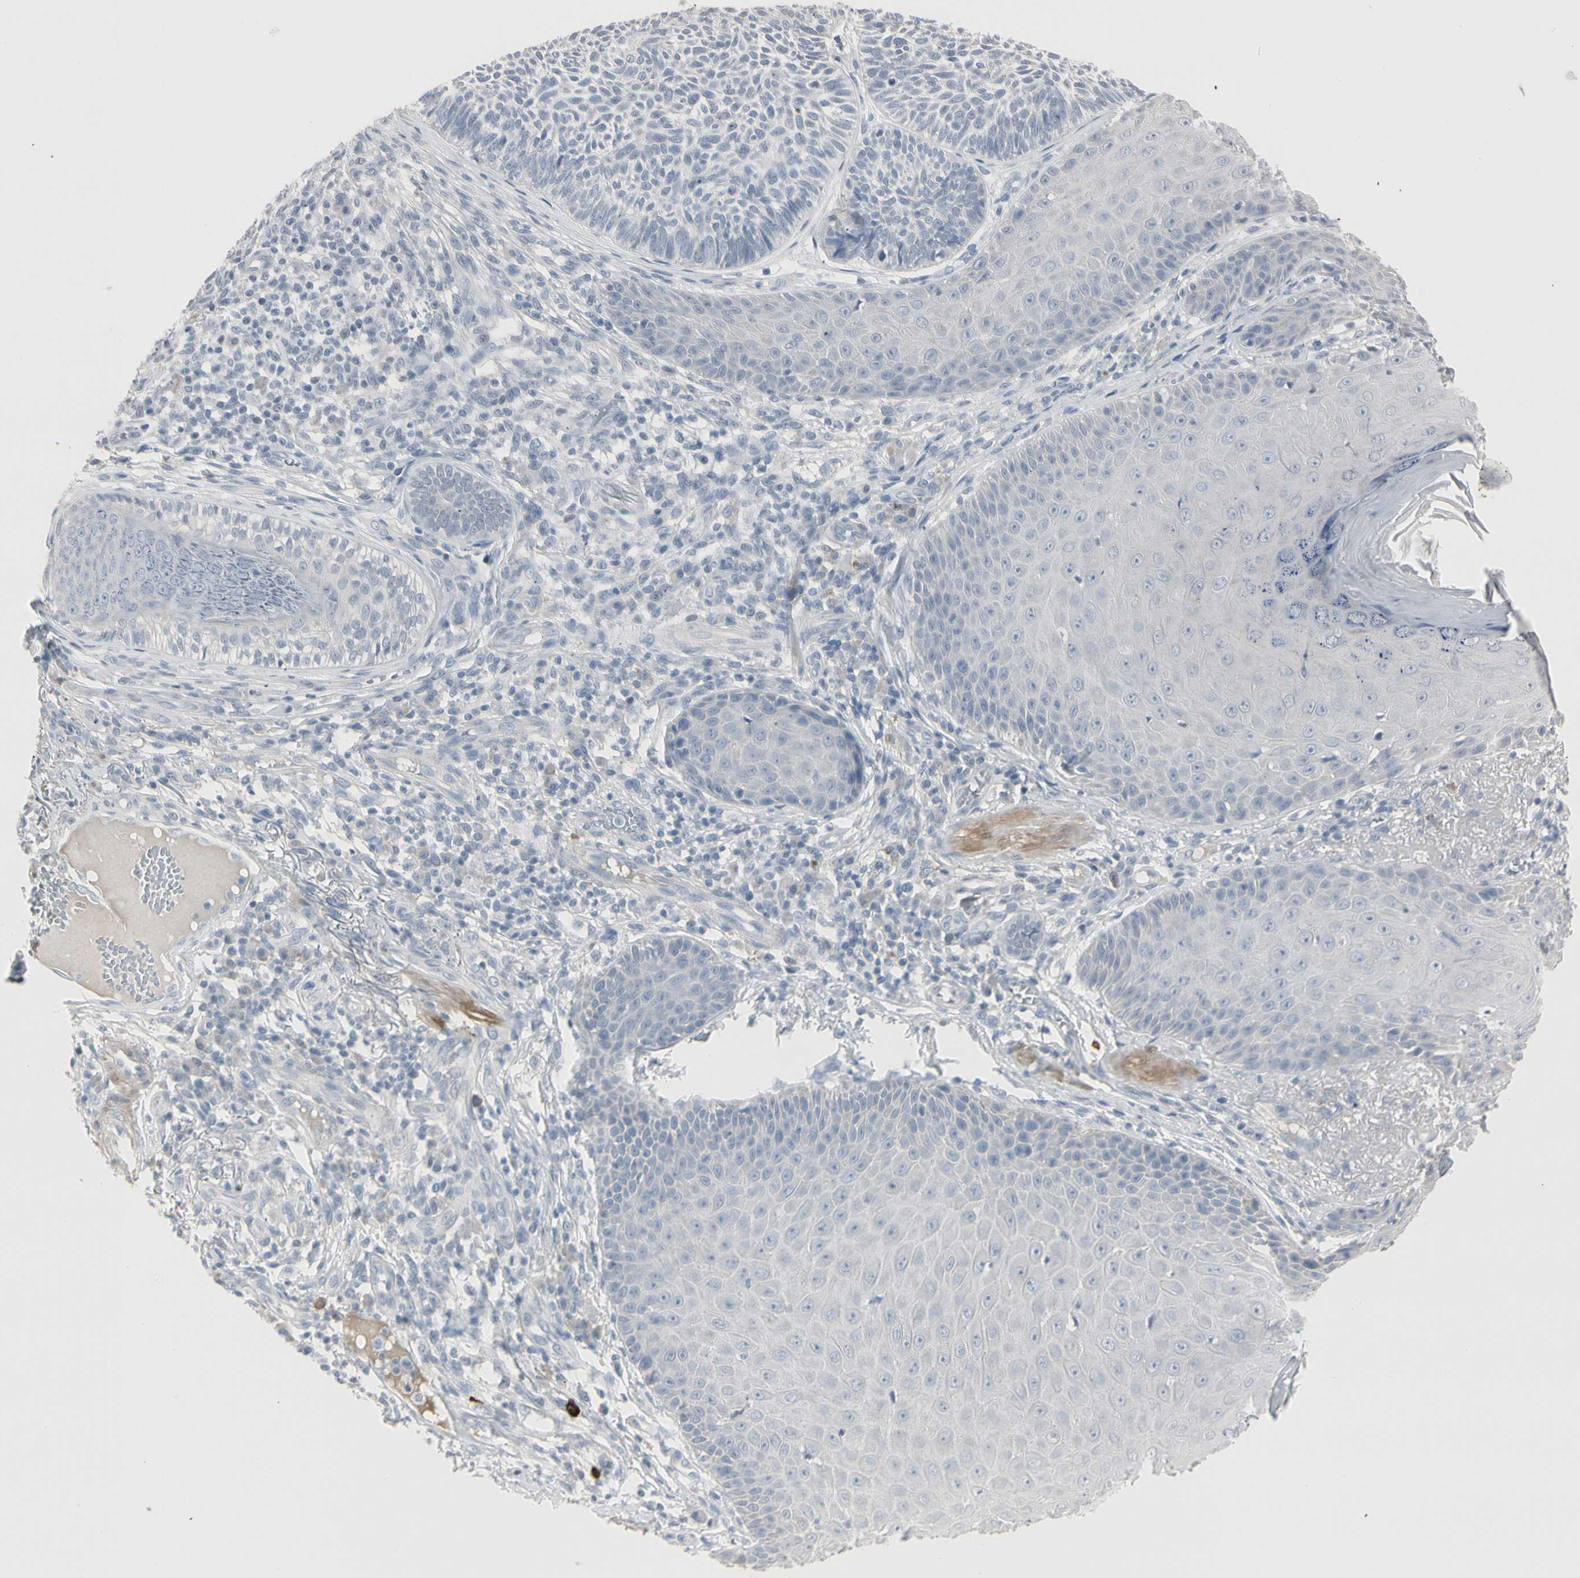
{"staining": {"intensity": "negative", "quantity": "none", "location": "none"}, "tissue": "skin cancer", "cell_type": "Tumor cells", "image_type": "cancer", "snomed": [{"axis": "morphology", "description": "Normal tissue, NOS"}, {"axis": "morphology", "description": "Basal cell carcinoma"}, {"axis": "topography", "description": "Skin"}], "caption": "Immunohistochemical staining of skin cancer (basal cell carcinoma) shows no significant staining in tumor cells.", "gene": "DMPK", "patient": {"sex": "male", "age": 52}}